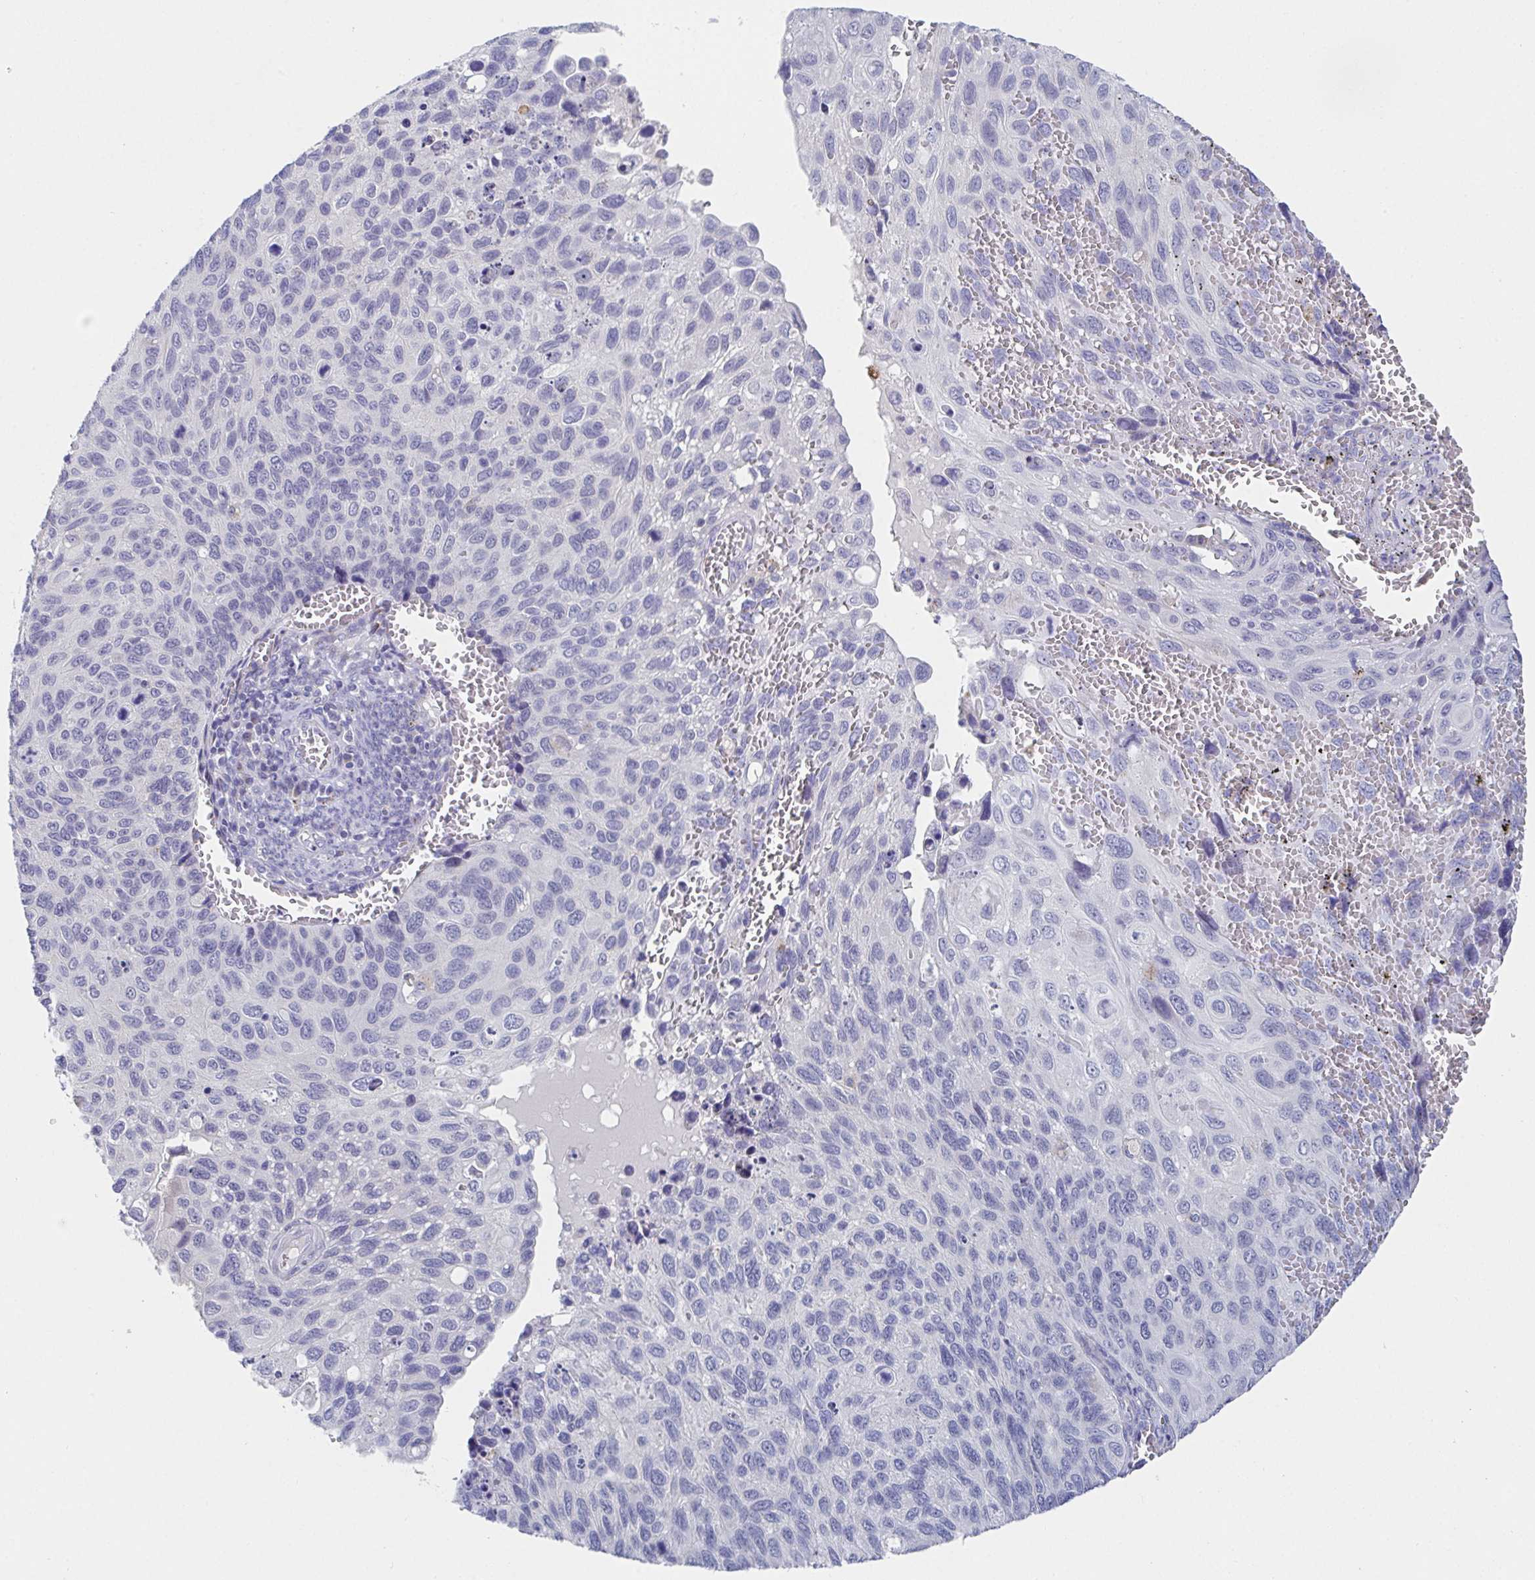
{"staining": {"intensity": "negative", "quantity": "none", "location": "none"}, "tissue": "cervical cancer", "cell_type": "Tumor cells", "image_type": "cancer", "snomed": [{"axis": "morphology", "description": "Squamous cell carcinoma, NOS"}, {"axis": "topography", "description": "Cervix"}], "caption": "The histopathology image reveals no significant expression in tumor cells of cervical squamous cell carcinoma.", "gene": "TAS2R39", "patient": {"sex": "female", "age": 70}}